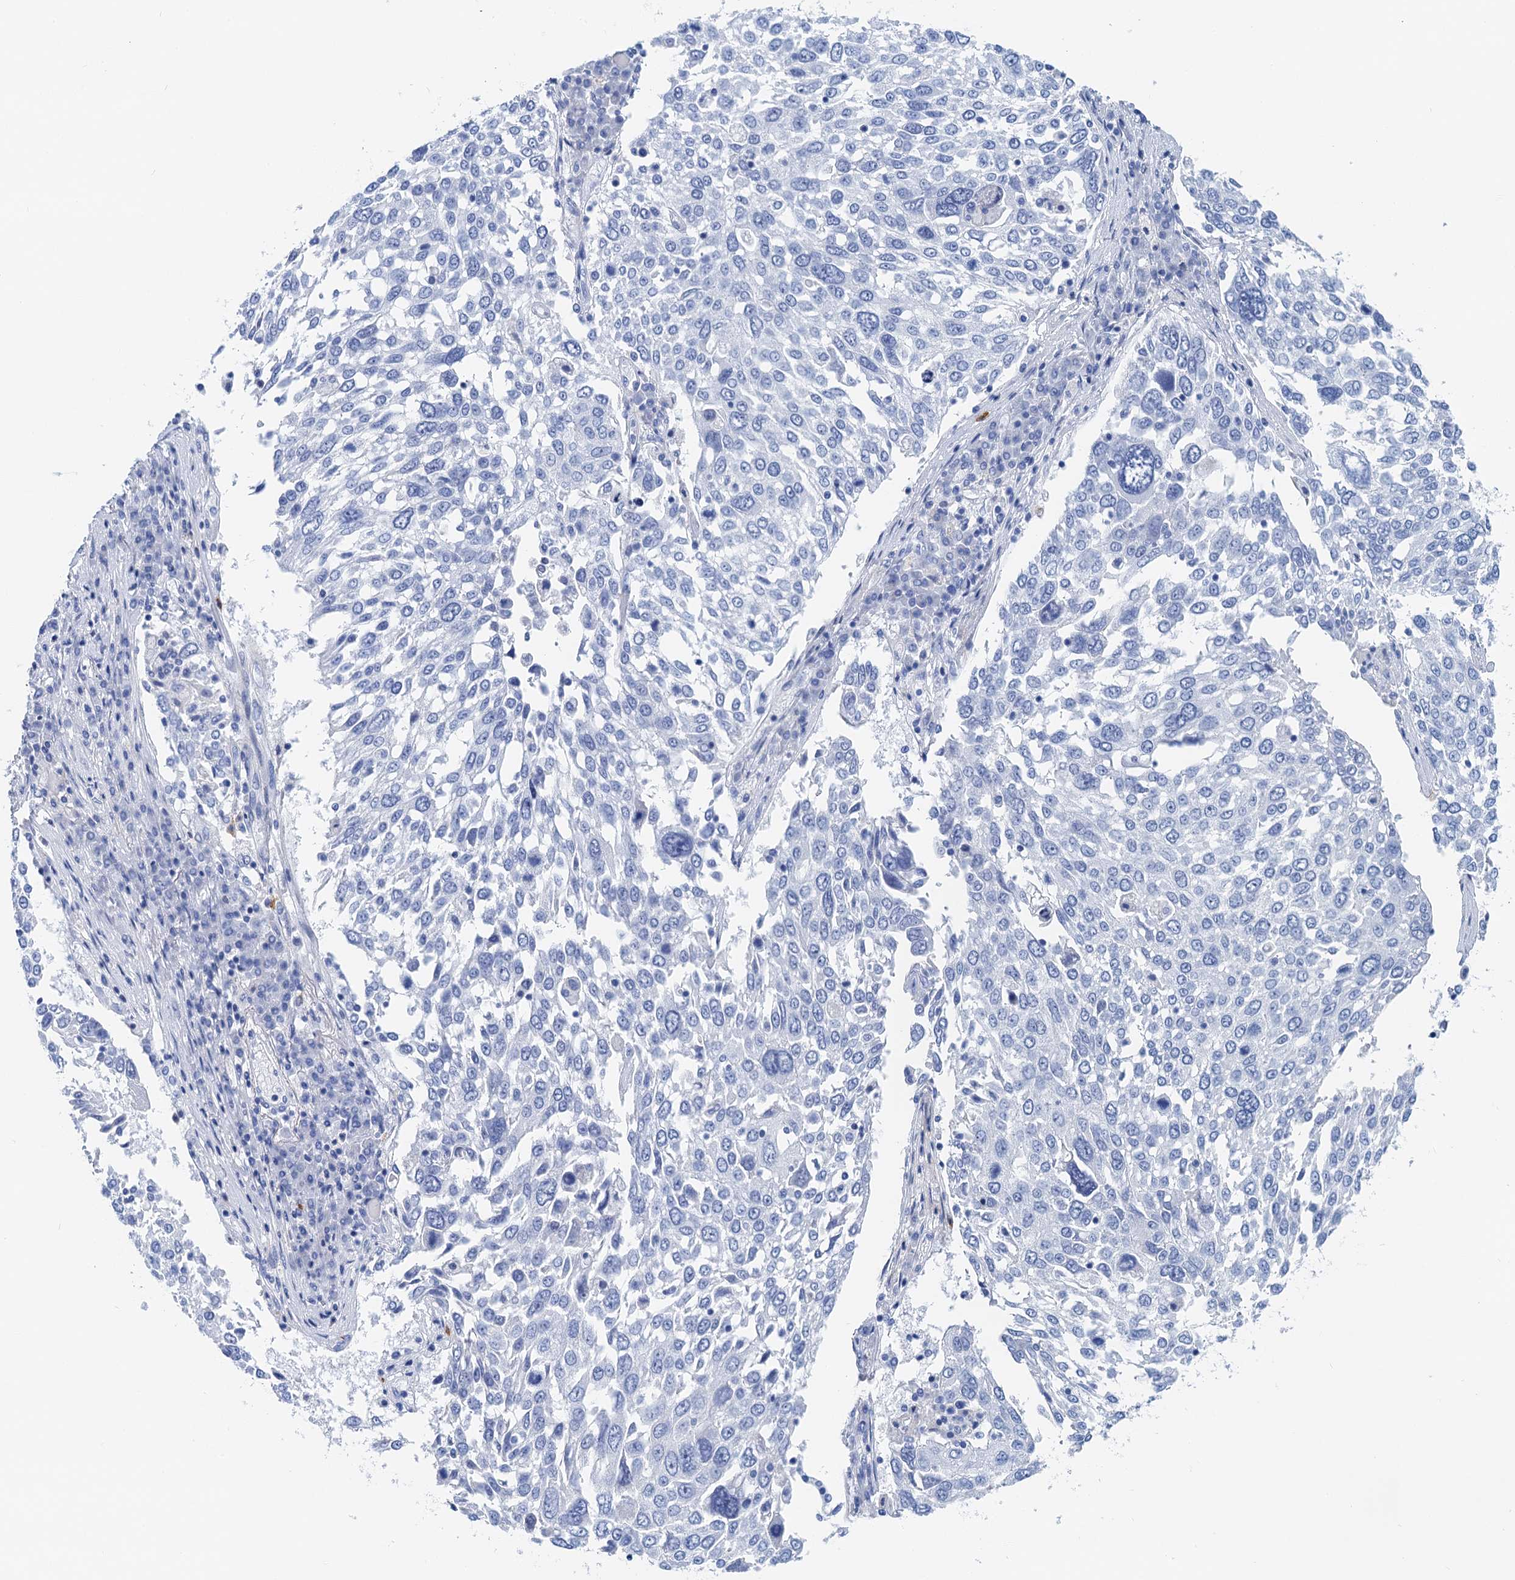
{"staining": {"intensity": "negative", "quantity": "none", "location": "none"}, "tissue": "lung cancer", "cell_type": "Tumor cells", "image_type": "cancer", "snomed": [{"axis": "morphology", "description": "Squamous cell carcinoma, NOS"}, {"axis": "topography", "description": "Lung"}], "caption": "Immunohistochemistry (IHC) of lung cancer displays no positivity in tumor cells. (Brightfield microscopy of DAB immunohistochemistry at high magnification).", "gene": "NLRP10", "patient": {"sex": "male", "age": 65}}